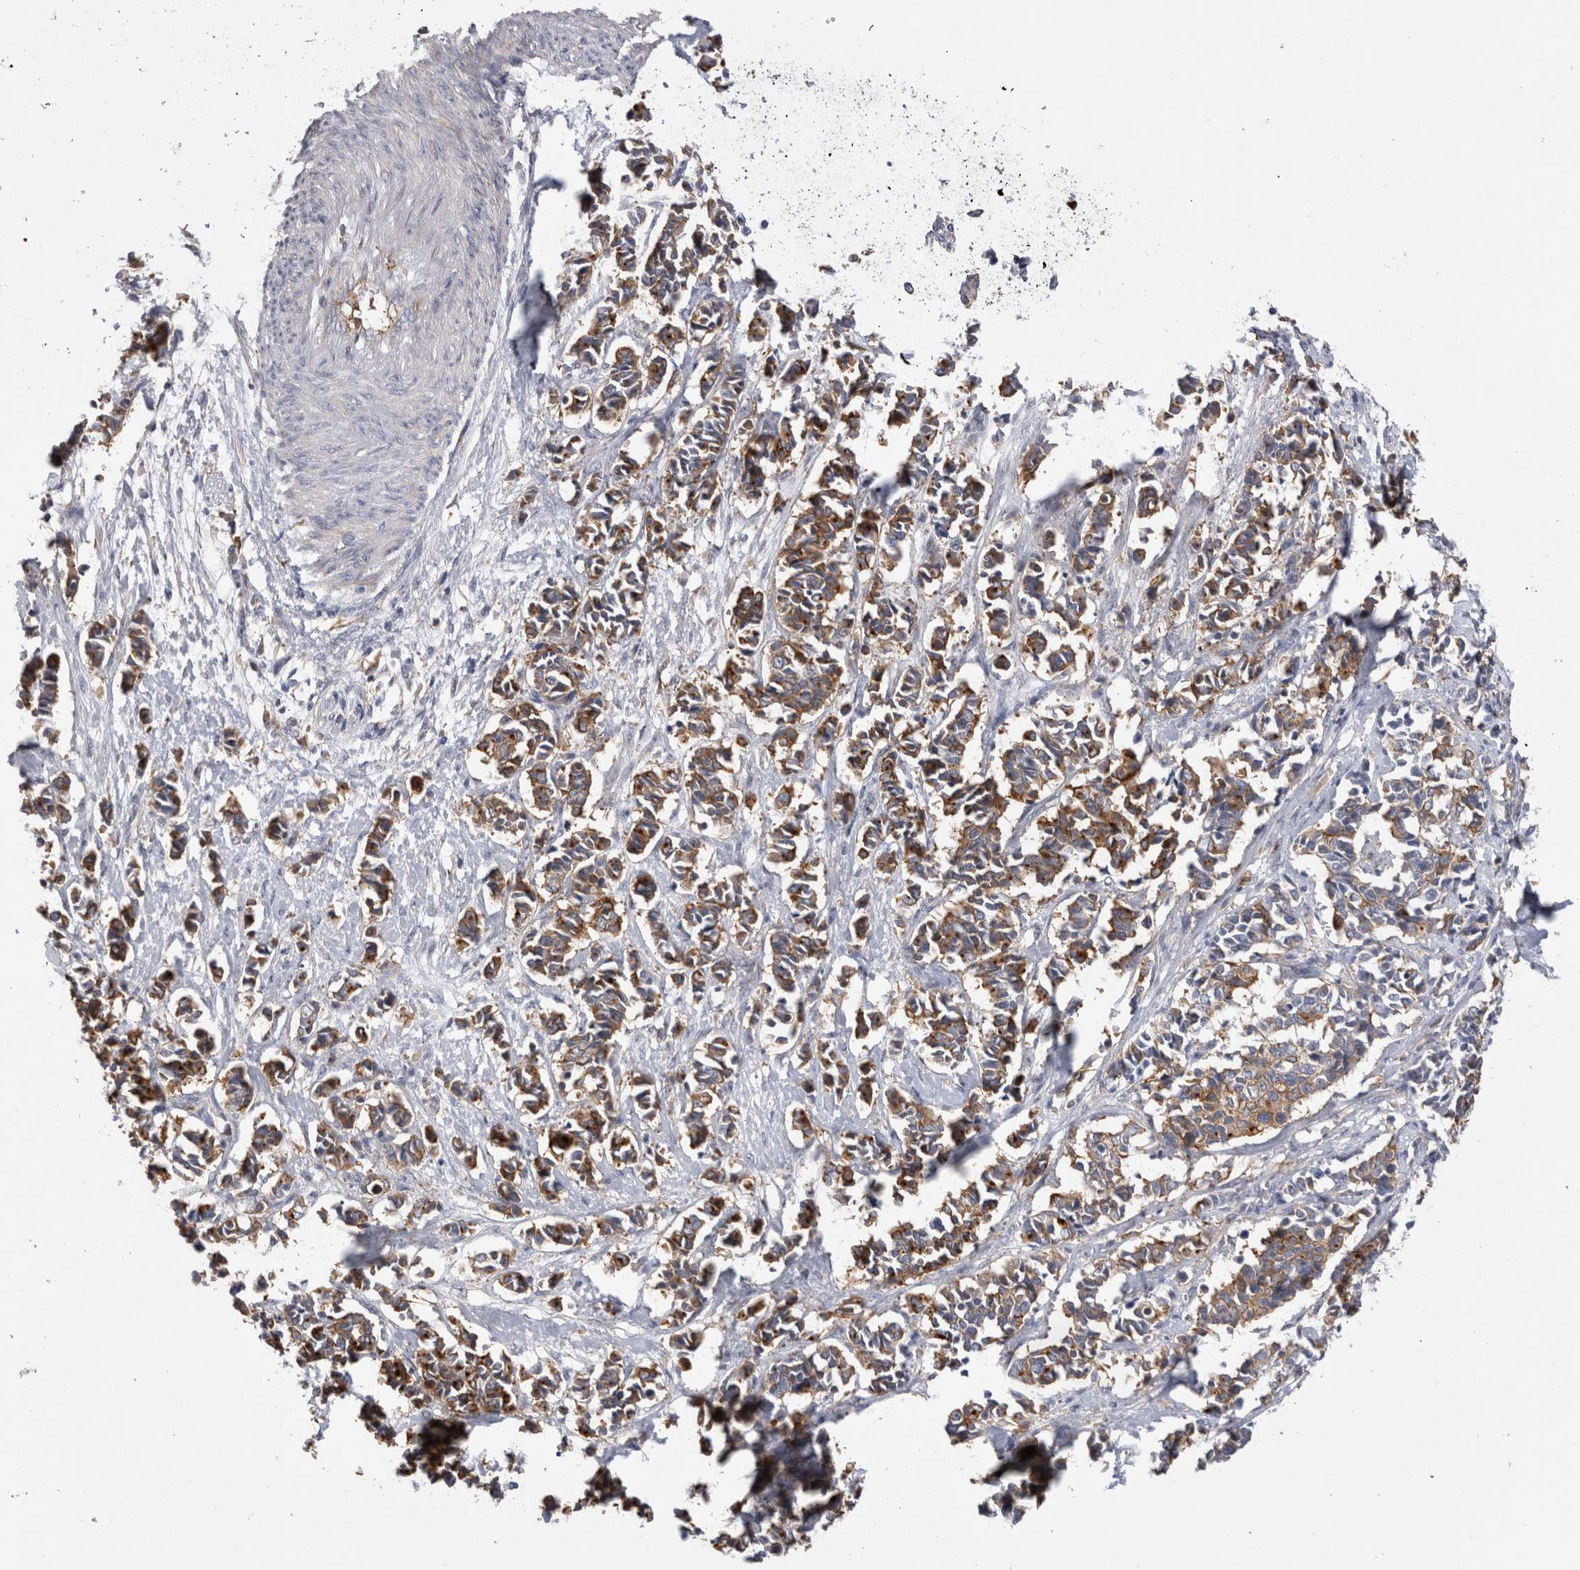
{"staining": {"intensity": "moderate", "quantity": ">75%", "location": "cytoplasmic/membranous"}, "tissue": "cervical cancer", "cell_type": "Tumor cells", "image_type": "cancer", "snomed": [{"axis": "morphology", "description": "Normal tissue, NOS"}, {"axis": "morphology", "description": "Squamous cell carcinoma, NOS"}, {"axis": "topography", "description": "Cervix"}], "caption": "Immunohistochemical staining of cervical cancer reveals medium levels of moderate cytoplasmic/membranous staining in approximately >75% of tumor cells.", "gene": "RAB11FIP1", "patient": {"sex": "female", "age": 35}}